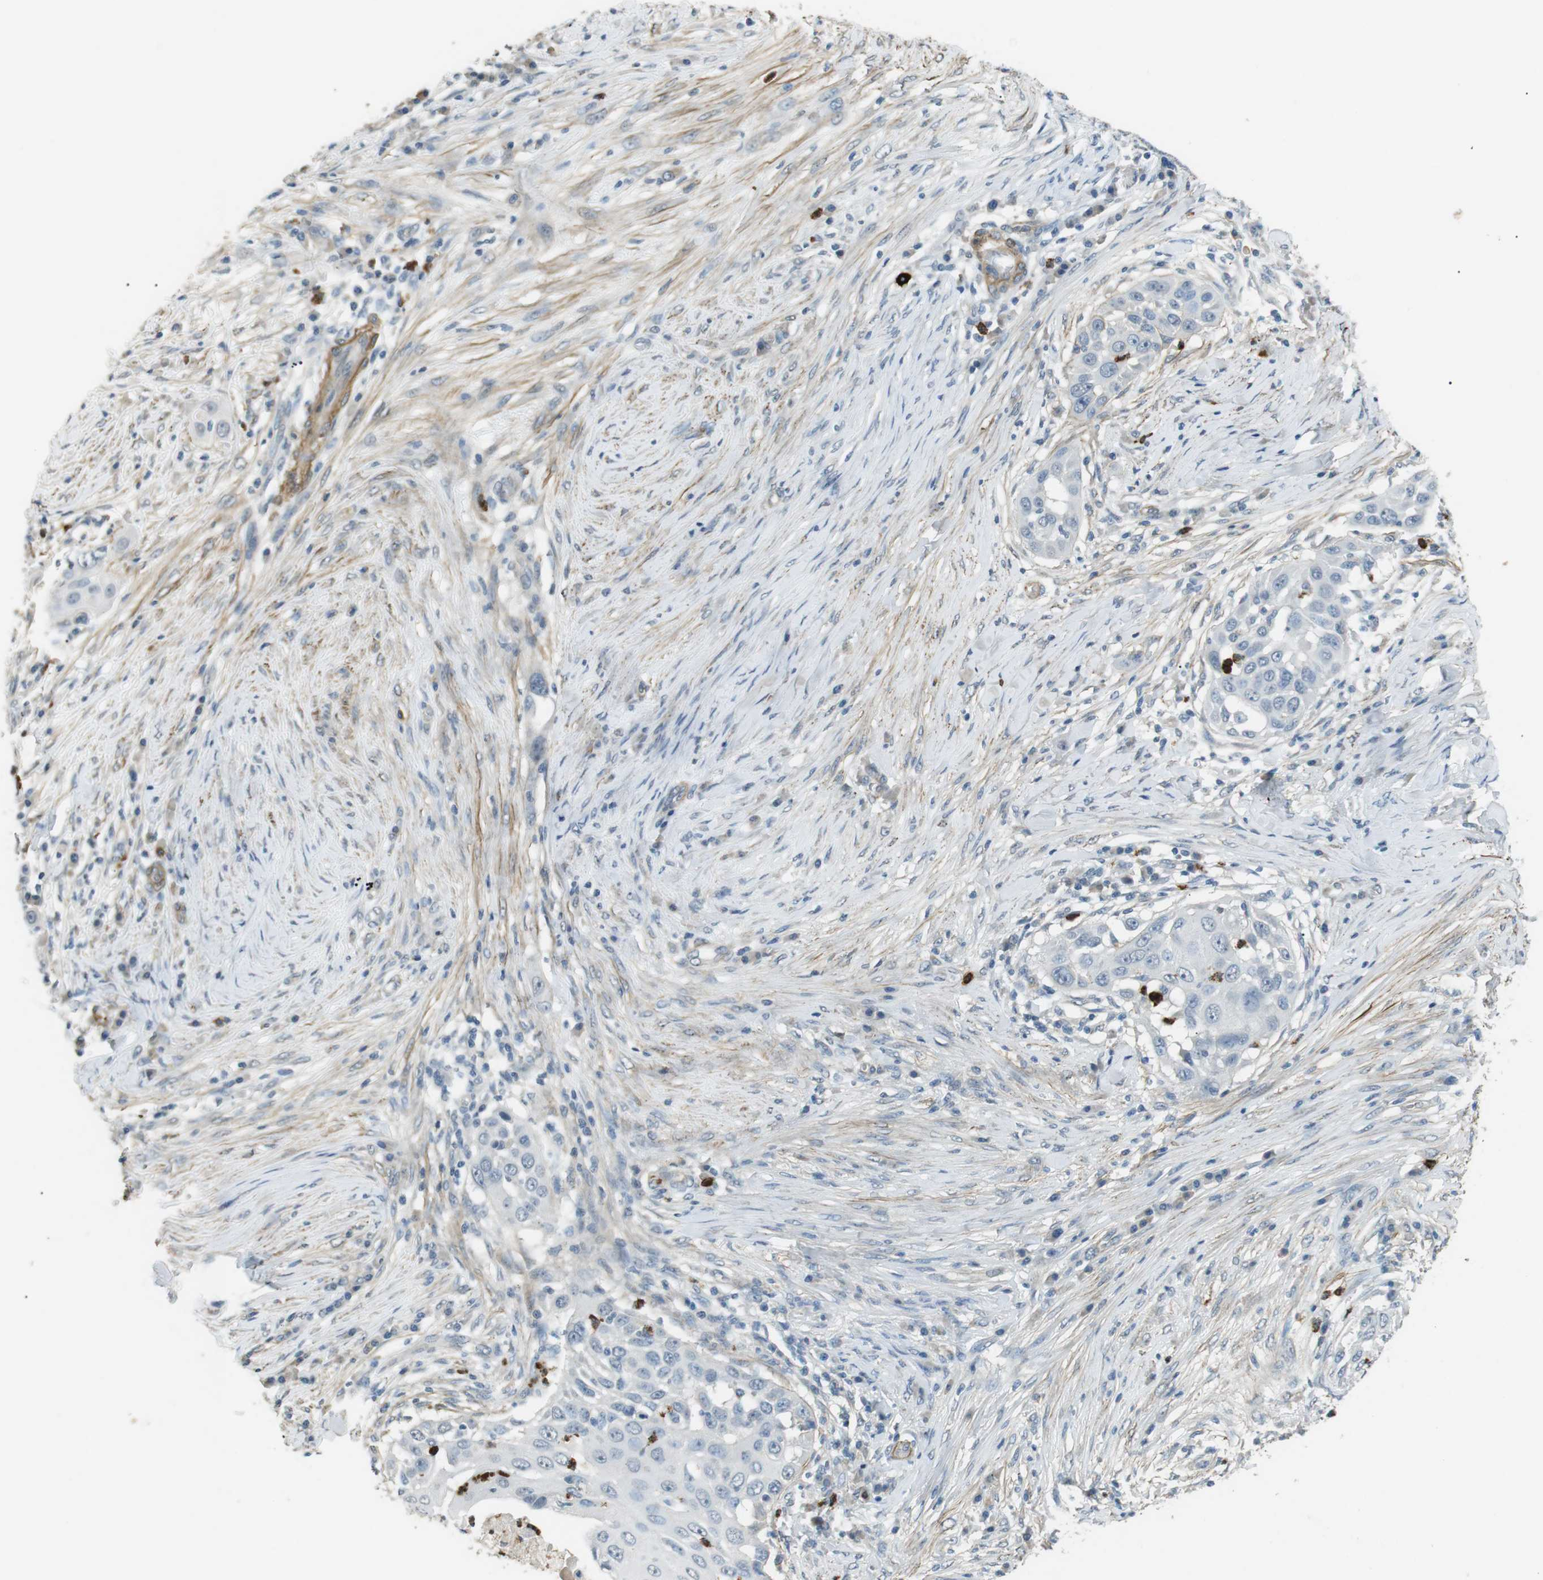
{"staining": {"intensity": "negative", "quantity": "none", "location": "none"}, "tissue": "skin cancer", "cell_type": "Tumor cells", "image_type": "cancer", "snomed": [{"axis": "morphology", "description": "Squamous cell carcinoma, NOS"}, {"axis": "topography", "description": "Skin"}], "caption": "The photomicrograph demonstrates no significant staining in tumor cells of squamous cell carcinoma (skin).", "gene": "GZMM", "patient": {"sex": "female", "age": 44}}